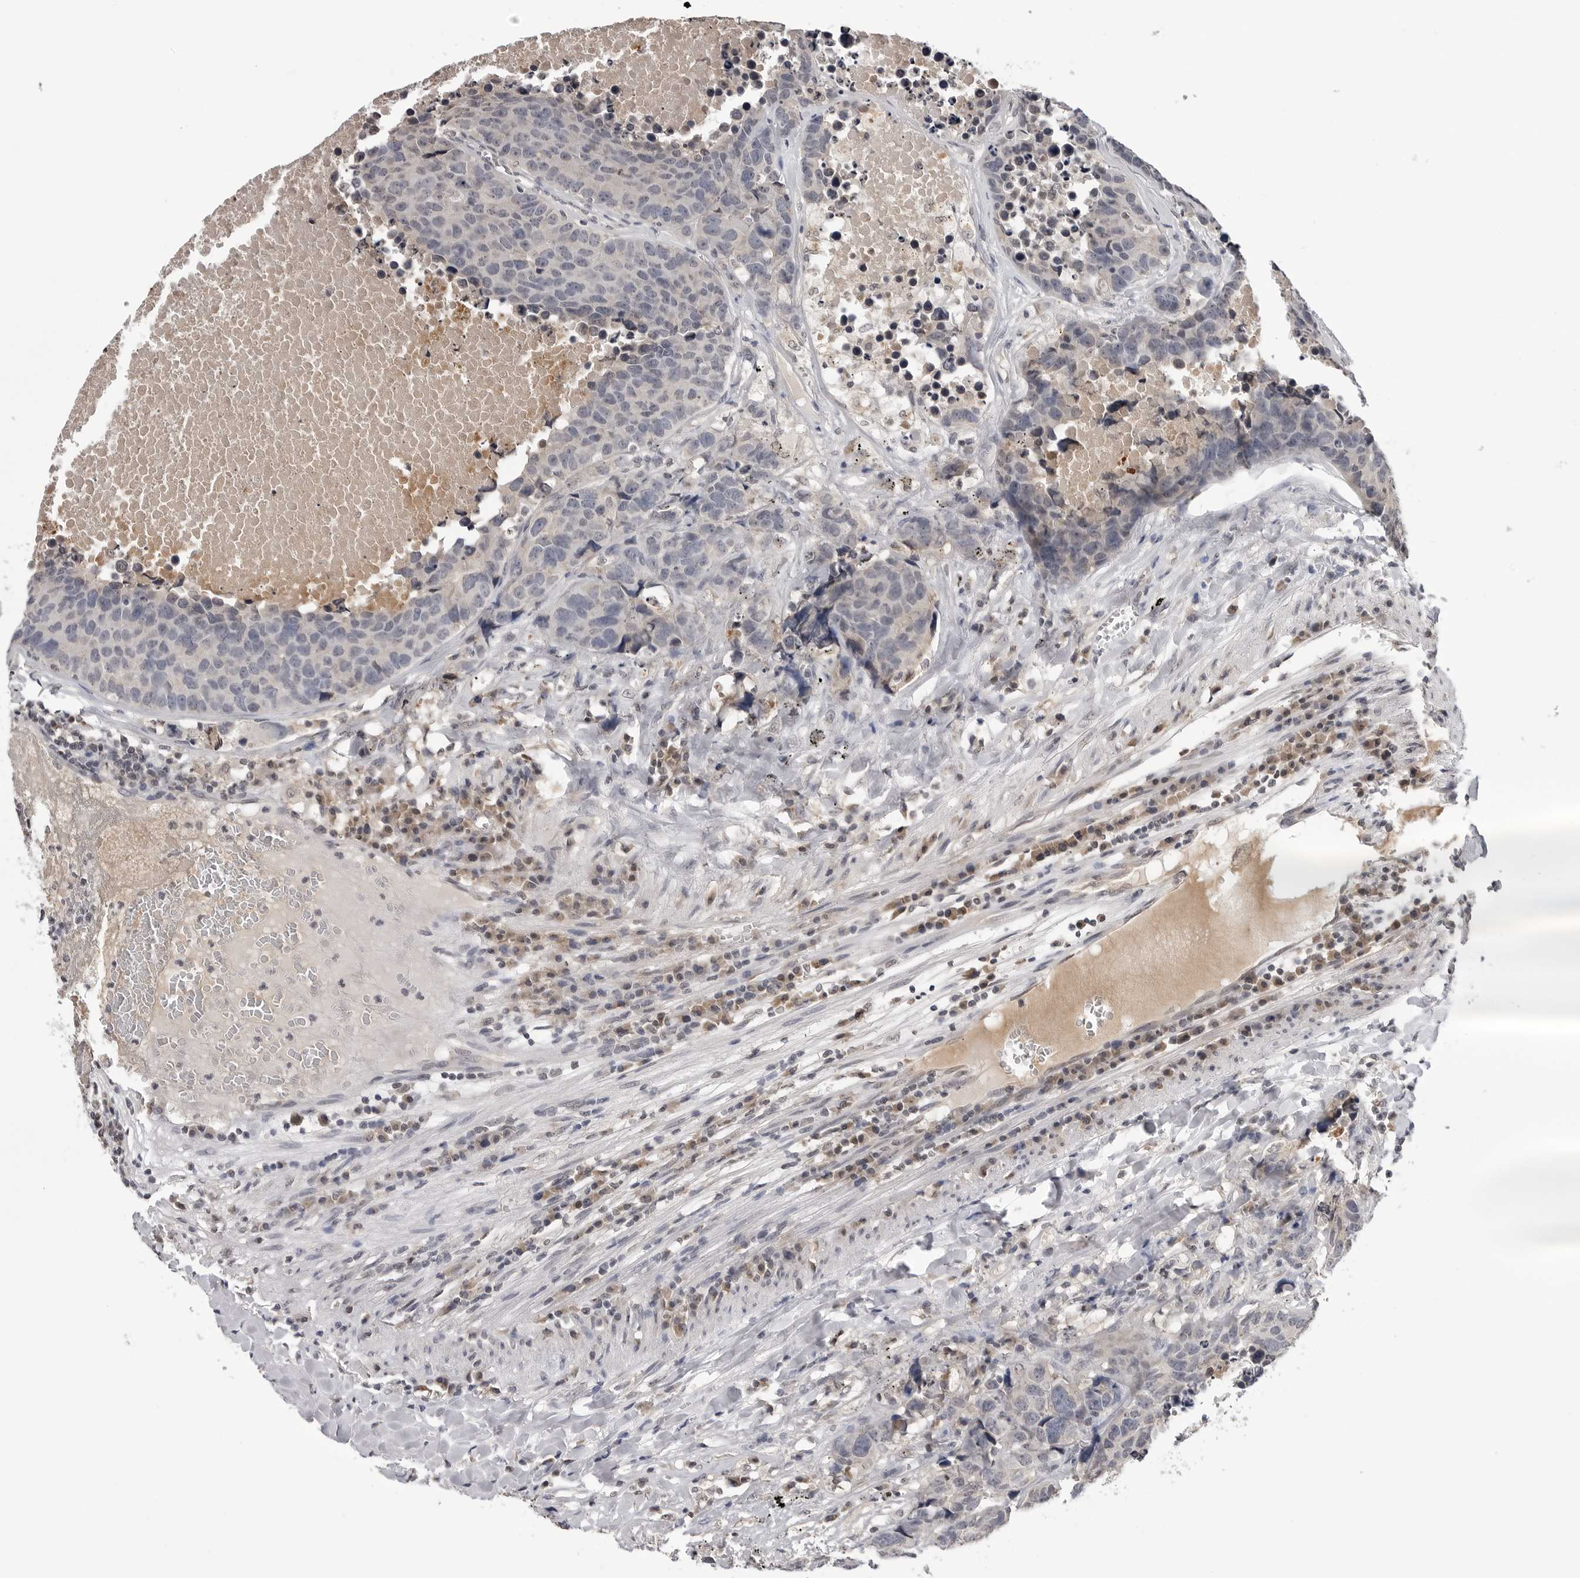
{"staining": {"intensity": "negative", "quantity": "none", "location": "none"}, "tissue": "carcinoid", "cell_type": "Tumor cells", "image_type": "cancer", "snomed": [{"axis": "morphology", "description": "Carcinoid, malignant, NOS"}, {"axis": "topography", "description": "Lung"}], "caption": "Protein analysis of carcinoid reveals no significant staining in tumor cells.", "gene": "CDK20", "patient": {"sex": "male", "age": 60}}